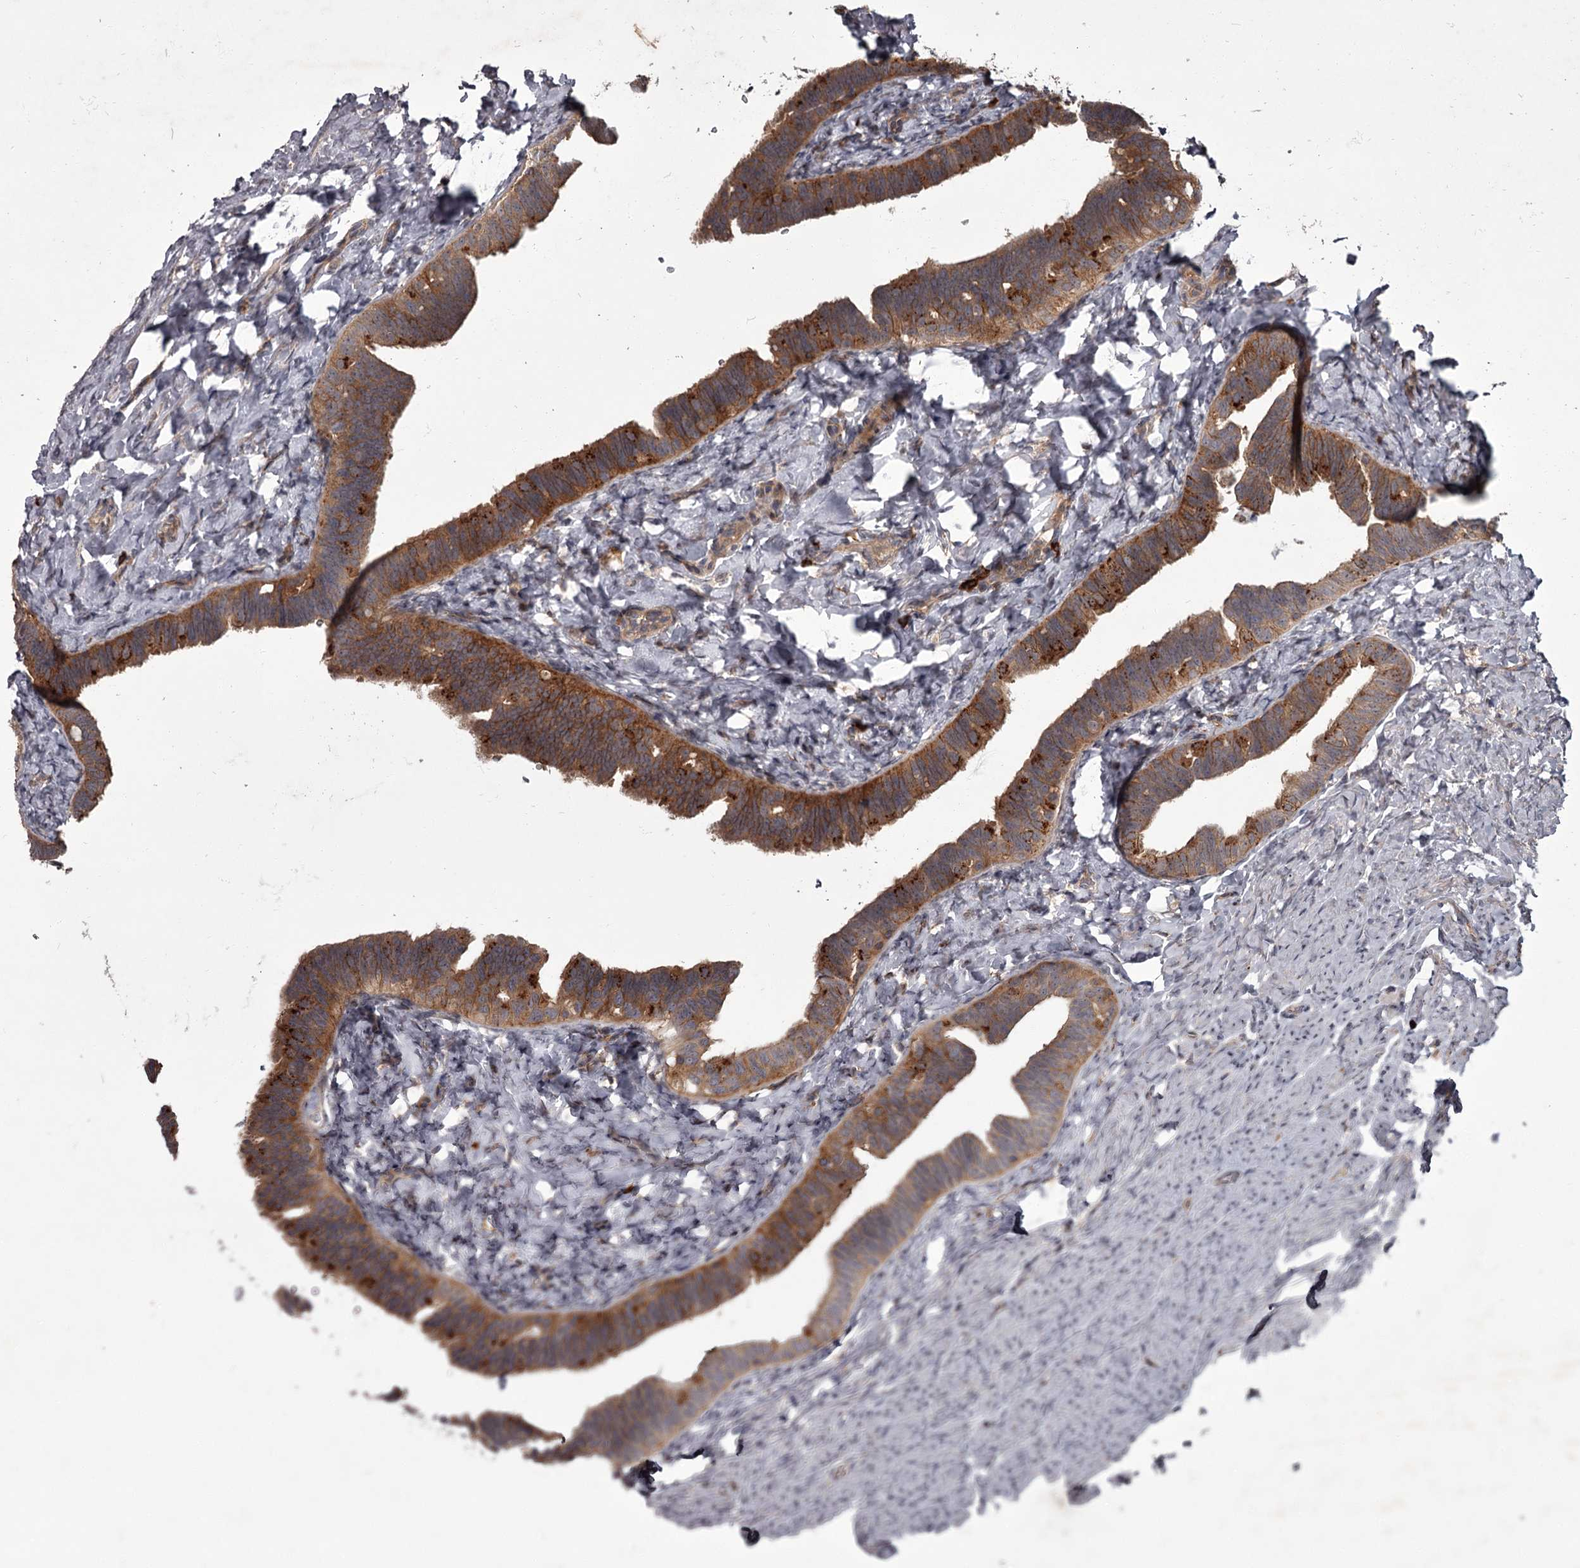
{"staining": {"intensity": "moderate", "quantity": ">75%", "location": "cytoplasmic/membranous"}, "tissue": "fallopian tube", "cell_type": "Glandular cells", "image_type": "normal", "snomed": [{"axis": "morphology", "description": "Normal tissue, NOS"}, {"axis": "topography", "description": "Fallopian tube"}], "caption": "Fallopian tube stained for a protein displays moderate cytoplasmic/membranous positivity in glandular cells. (DAB IHC, brown staining for protein, blue staining for nuclei).", "gene": "UNC93B1", "patient": {"sex": "female", "age": 39}}